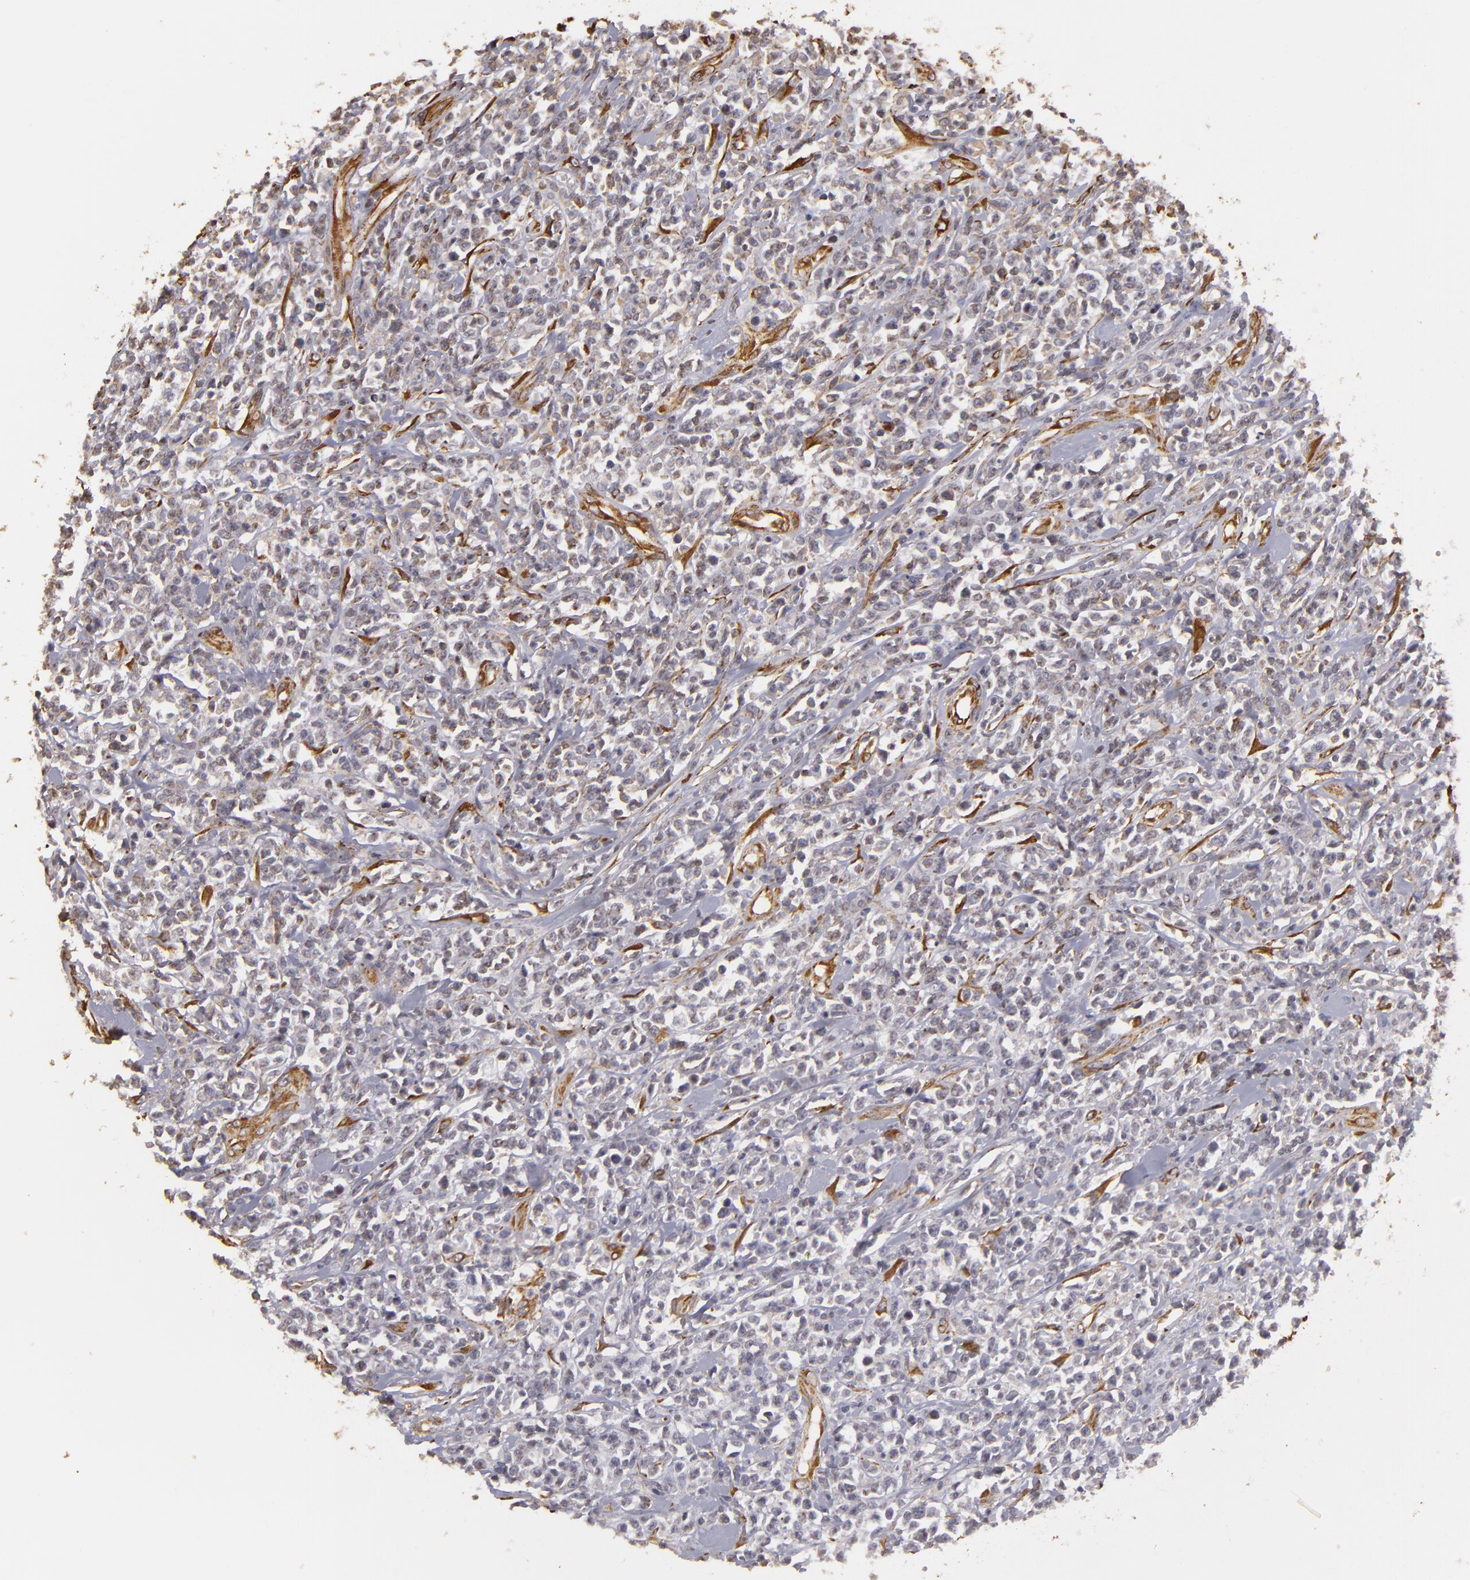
{"staining": {"intensity": "weak", "quantity": ">75%", "location": "cytoplasmic/membranous"}, "tissue": "lymphoma", "cell_type": "Tumor cells", "image_type": "cancer", "snomed": [{"axis": "morphology", "description": "Malignant lymphoma, non-Hodgkin's type, High grade"}, {"axis": "topography", "description": "Colon"}], "caption": "Approximately >75% of tumor cells in high-grade malignant lymphoma, non-Hodgkin's type reveal weak cytoplasmic/membranous protein positivity as visualized by brown immunohistochemical staining.", "gene": "CYB5R3", "patient": {"sex": "male", "age": 82}}